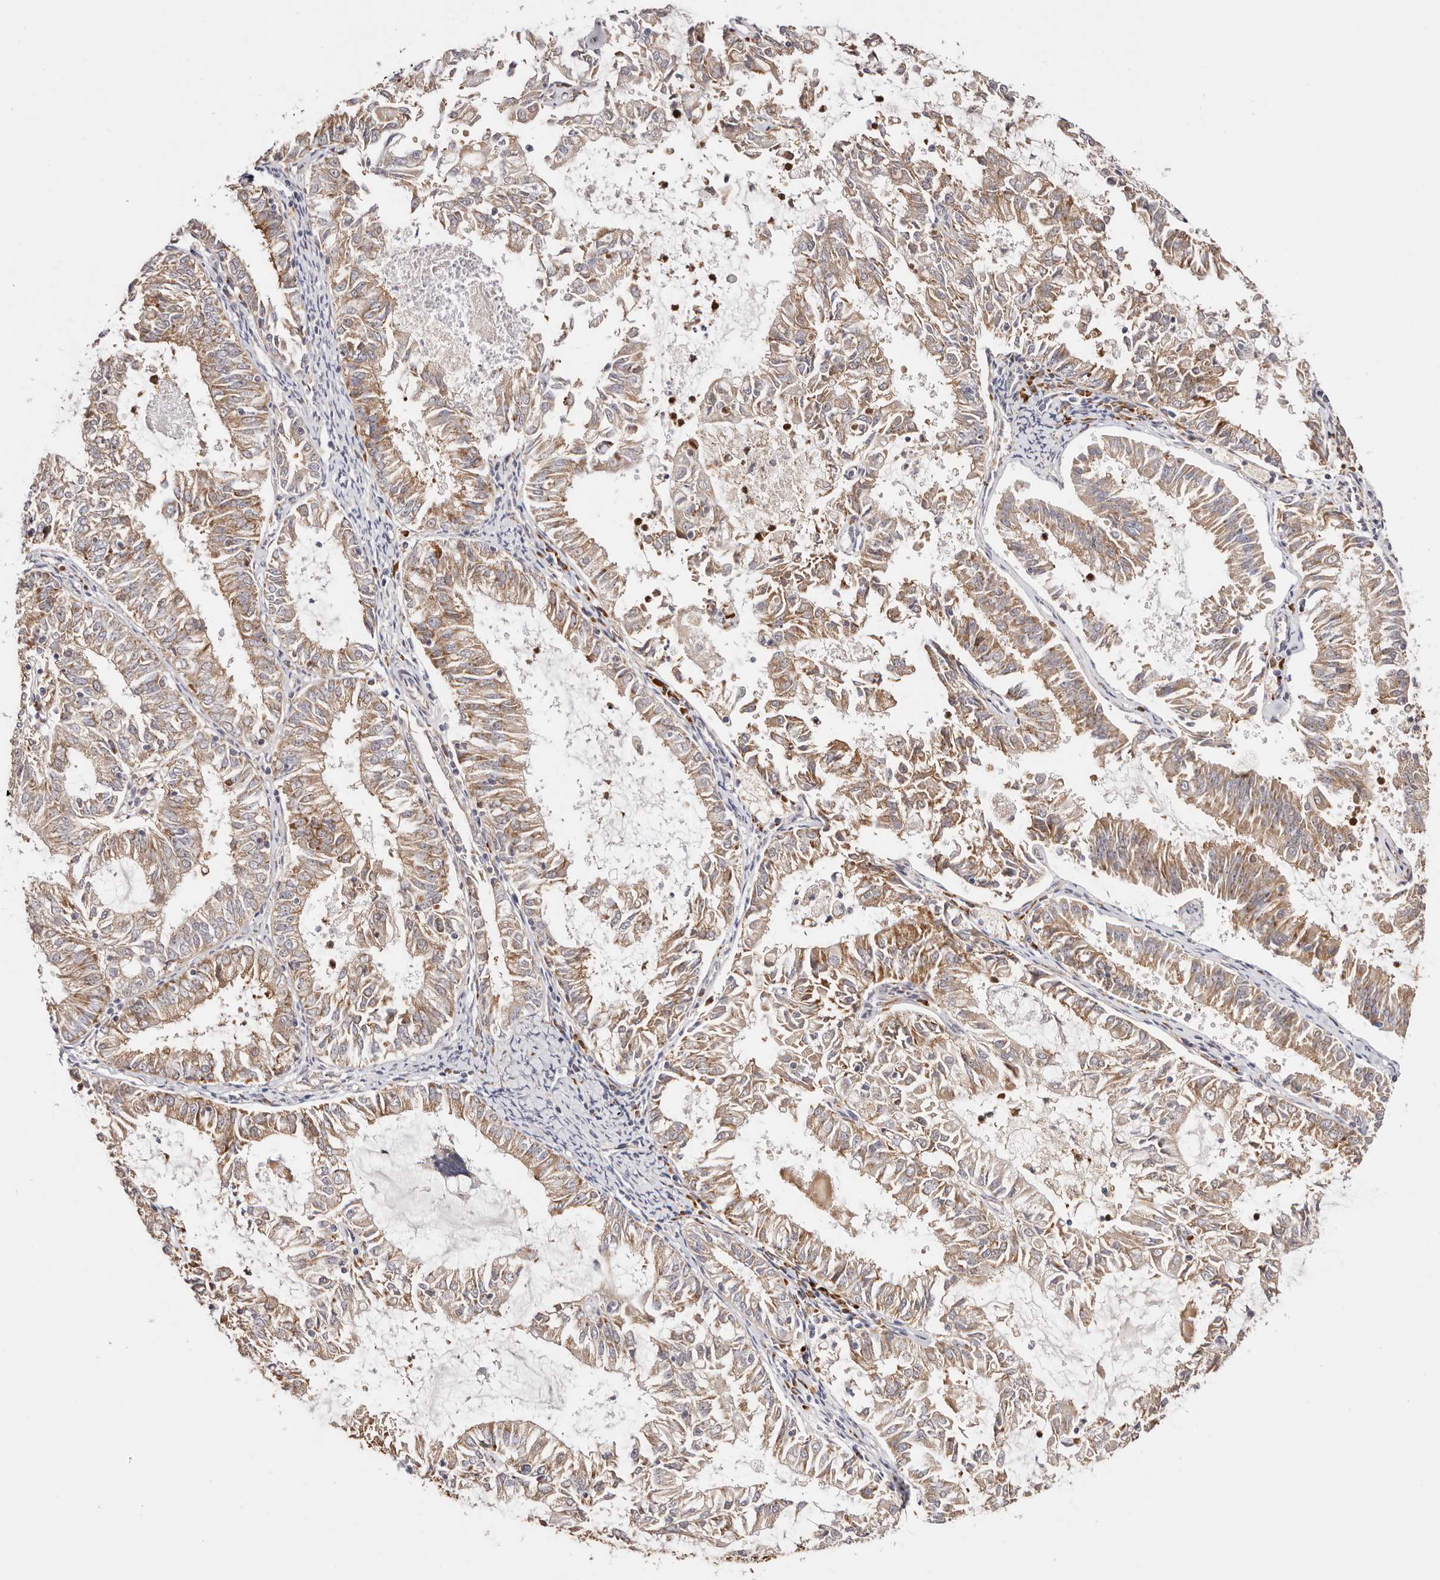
{"staining": {"intensity": "moderate", "quantity": ">75%", "location": "cytoplasmic/membranous"}, "tissue": "endometrial cancer", "cell_type": "Tumor cells", "image_type": "cancer", "snomed": [{"axis": "morphology", "description": "Adenocarcinoma, NOS"}, {"axis": "topography", "description": "Endometrium"}], "caption": "A high-resolution micrograph shows immunohistochemistry (IHC) staining of endometrial cancer, which demonstrates moderate cytoplasmic/membranous expression in approximately >75% of tumor cells. The staining is performed using DAB brown chromogen to label protein expression. The nuclei are counter-stained blue using hematoxylin.", "gene": "BCL2L15", "patient": {"sex": "female", "age": 57}}